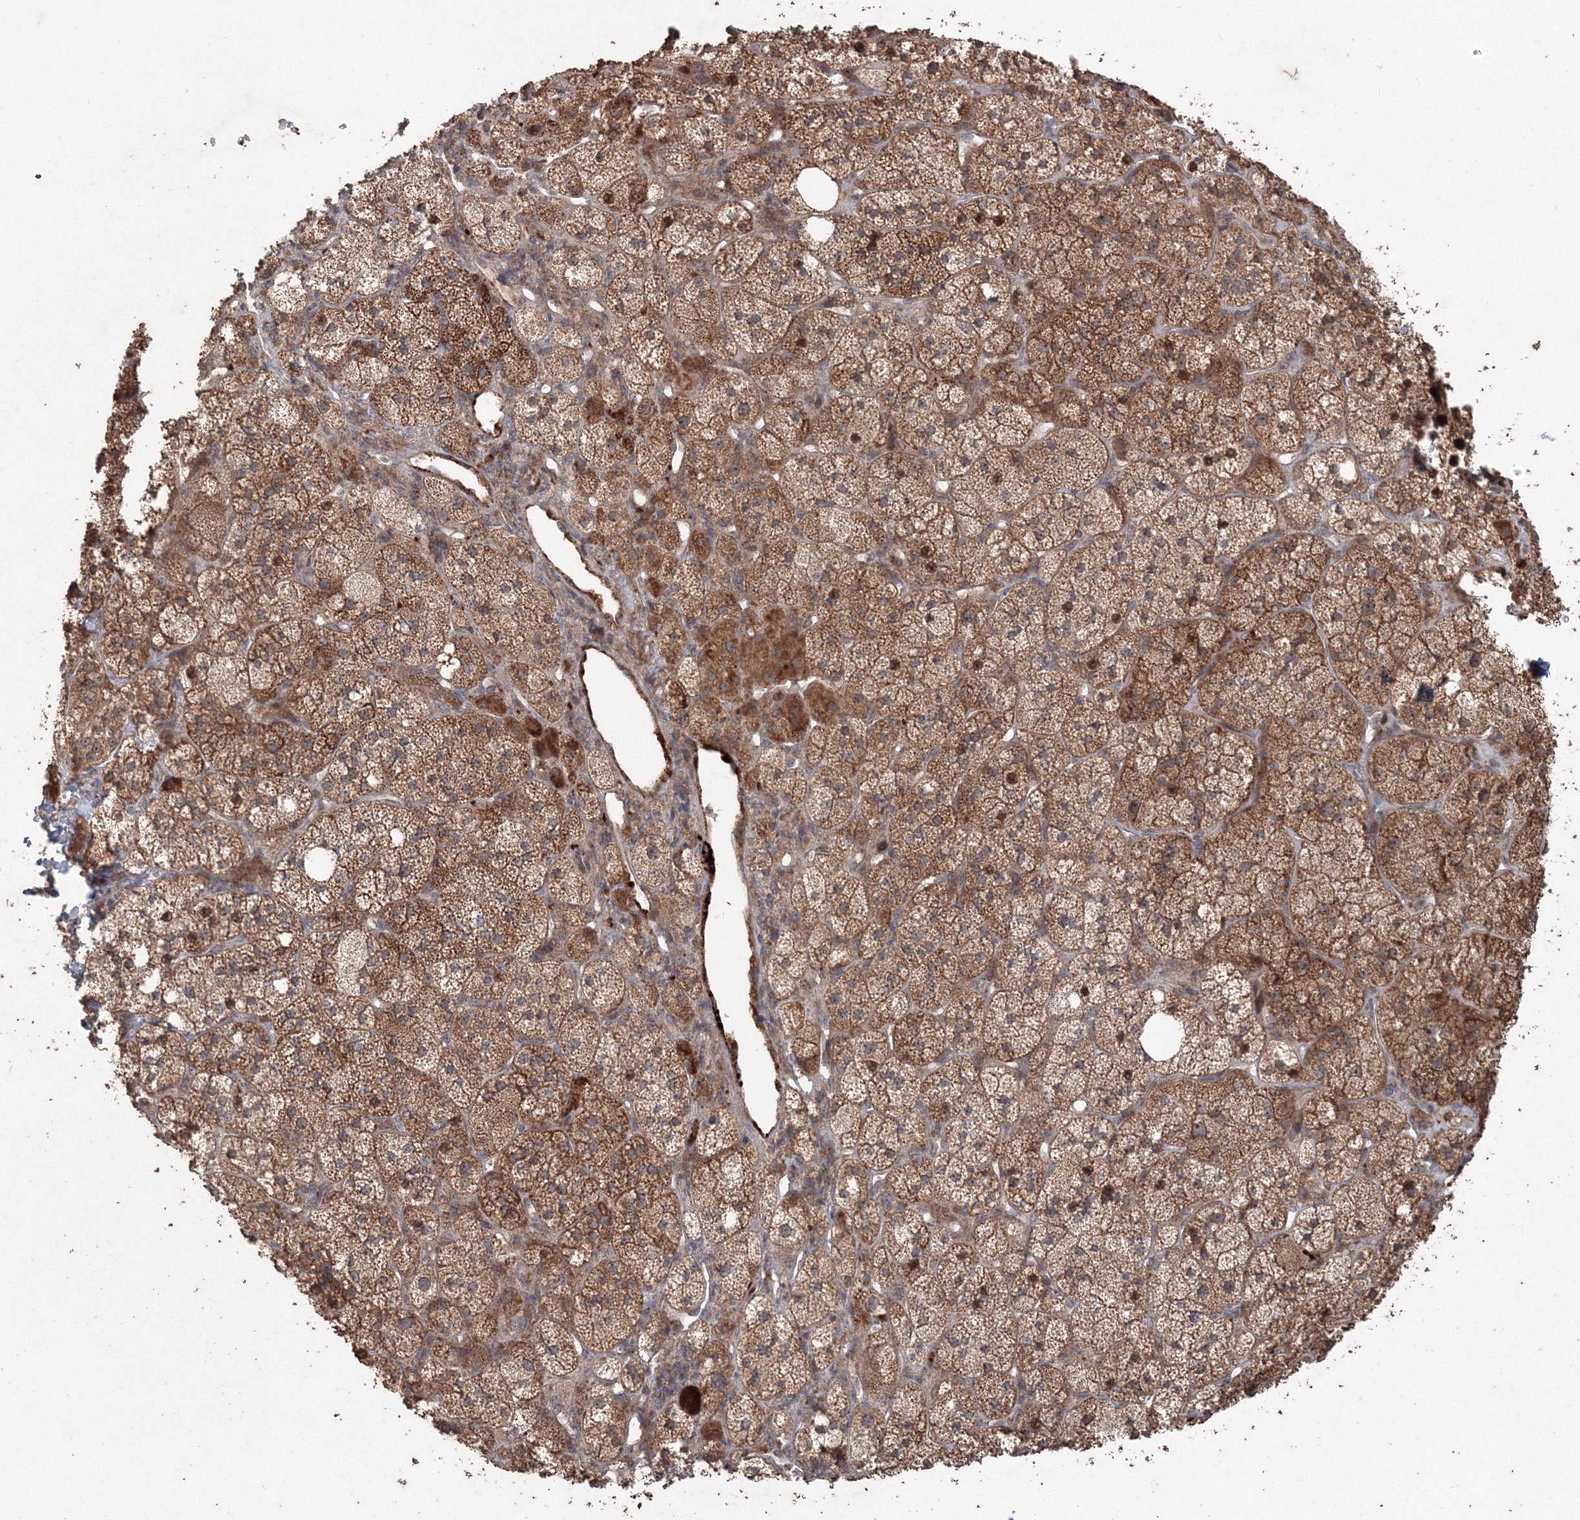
{"staining": {"intensity": "strong", "quantity": ">75%", "location": "cytoplasmic/membranous"}, "tissue": "adrenal gland", "cell_type": "Glandular cells", "image_type": "normal", "snomed": [{"axis": "morphology", "description": "Normal tissue, NOS"}, {"axis": "topography", "description": "Adrenal gland"}], "caption": "High-magnification brightfield microscopy of benign adrenal gland stained with DAB (brown) and counterstained with hematoxylin (blue). glandular cells exhibit strong cytoplasmic/membranous staining is present in about>75% of cells.", "gene": "ANAPC16", "patient": {"sex": "male", "age": 61}}